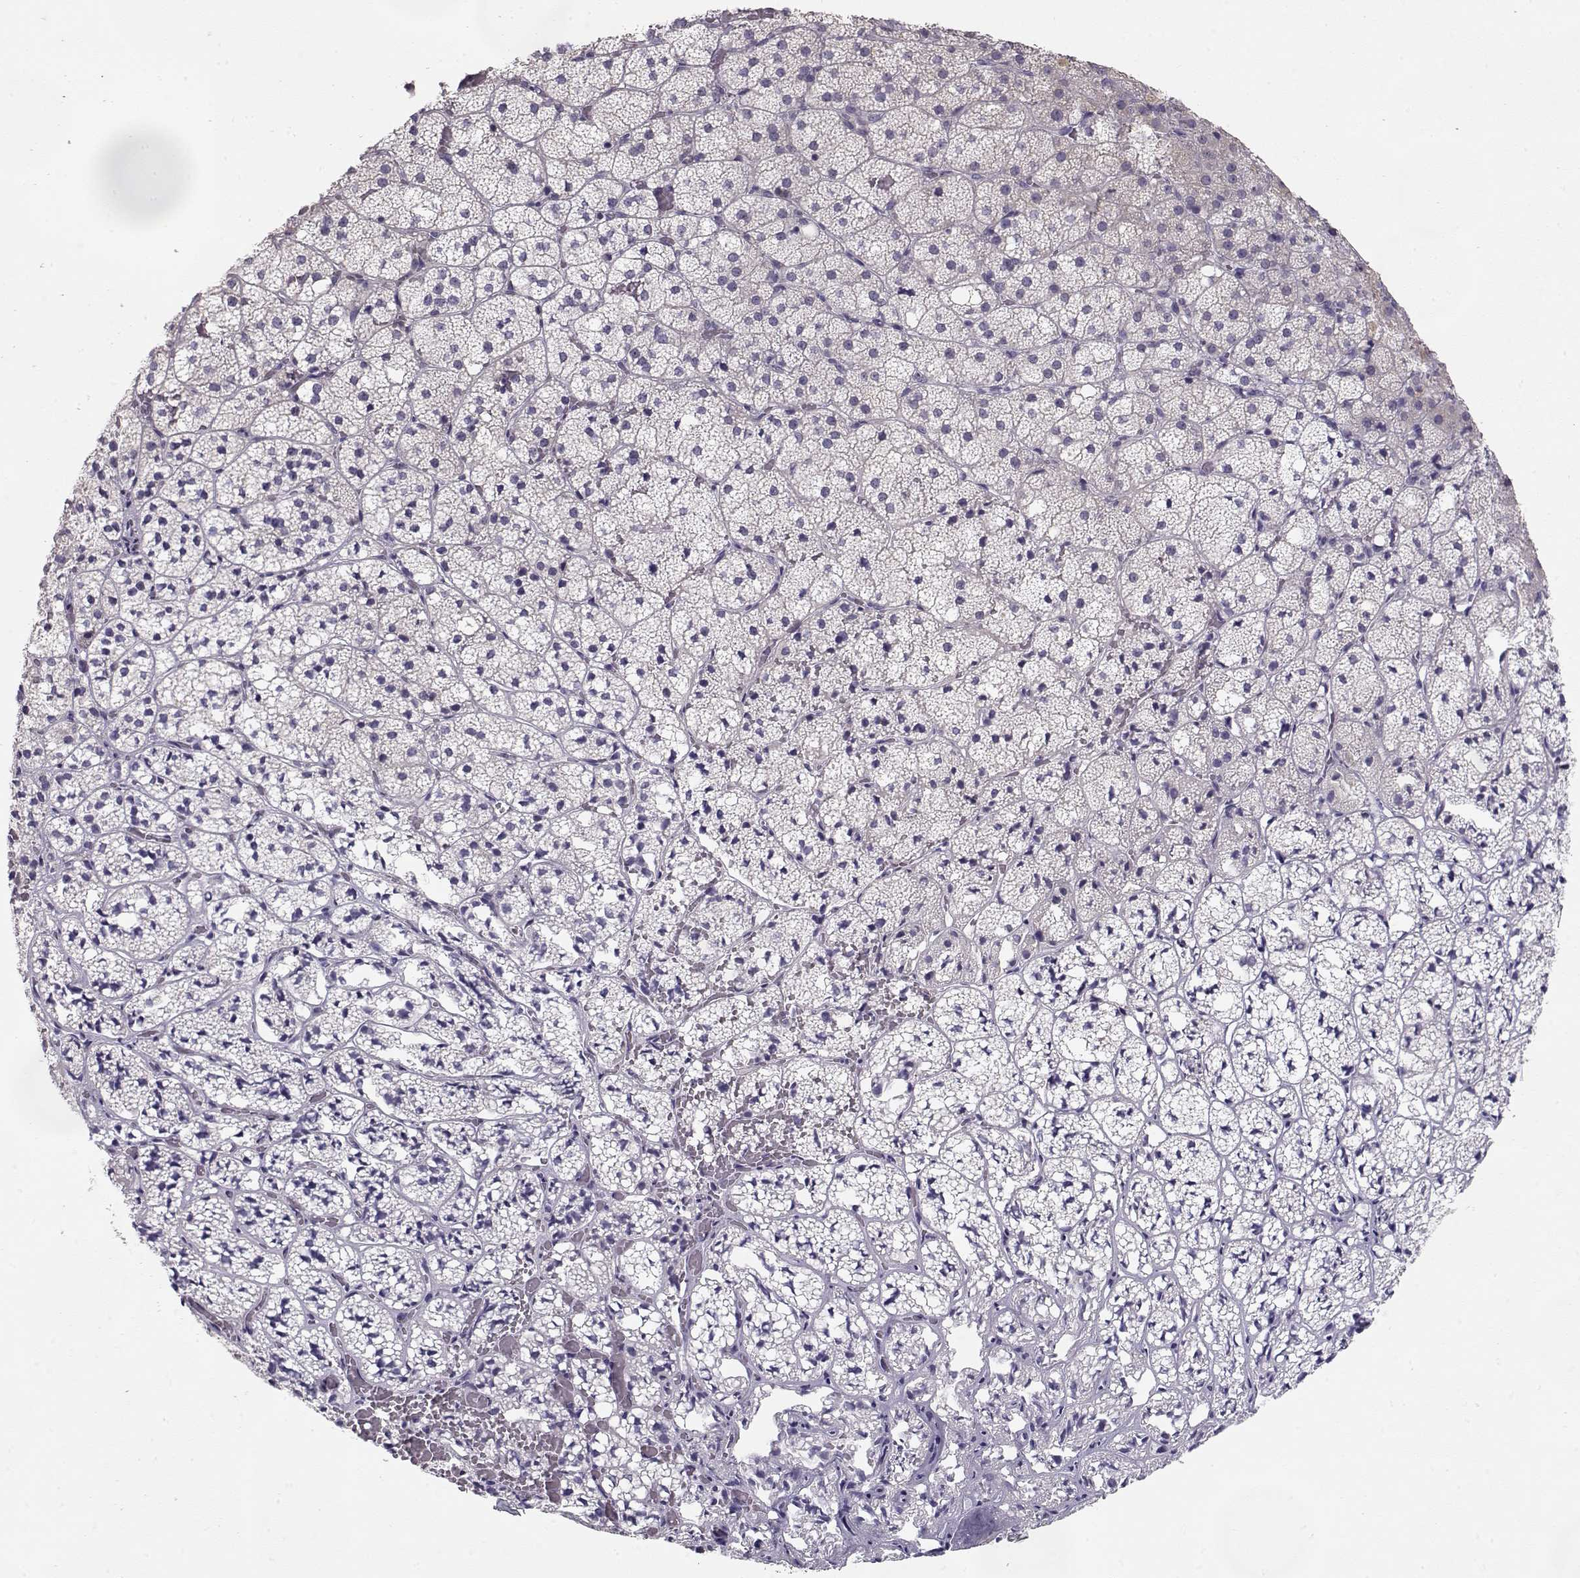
{"staining": {"intensity": "negative", "quantity": "none", "location": "none"}, "tissue": "adrenal gland", "cell_type": "Glandular cells", "image_type": "normal", "snomed": [{"axis": "morphology", "description": "Normal tissue, NOS"}, {"axis": "topography", "description": "Adrenal gland"}], "caption": "An immunohistochemistry (IHC) histopathology image of unremarkable adrenal gland is shown. There is no staining in glandular cells of adrenal gland. (Brightfield microscopy of DAB IHC at high magnification).", "gene": "GRK1", "patient": {"sex": "male", "age": 53}}